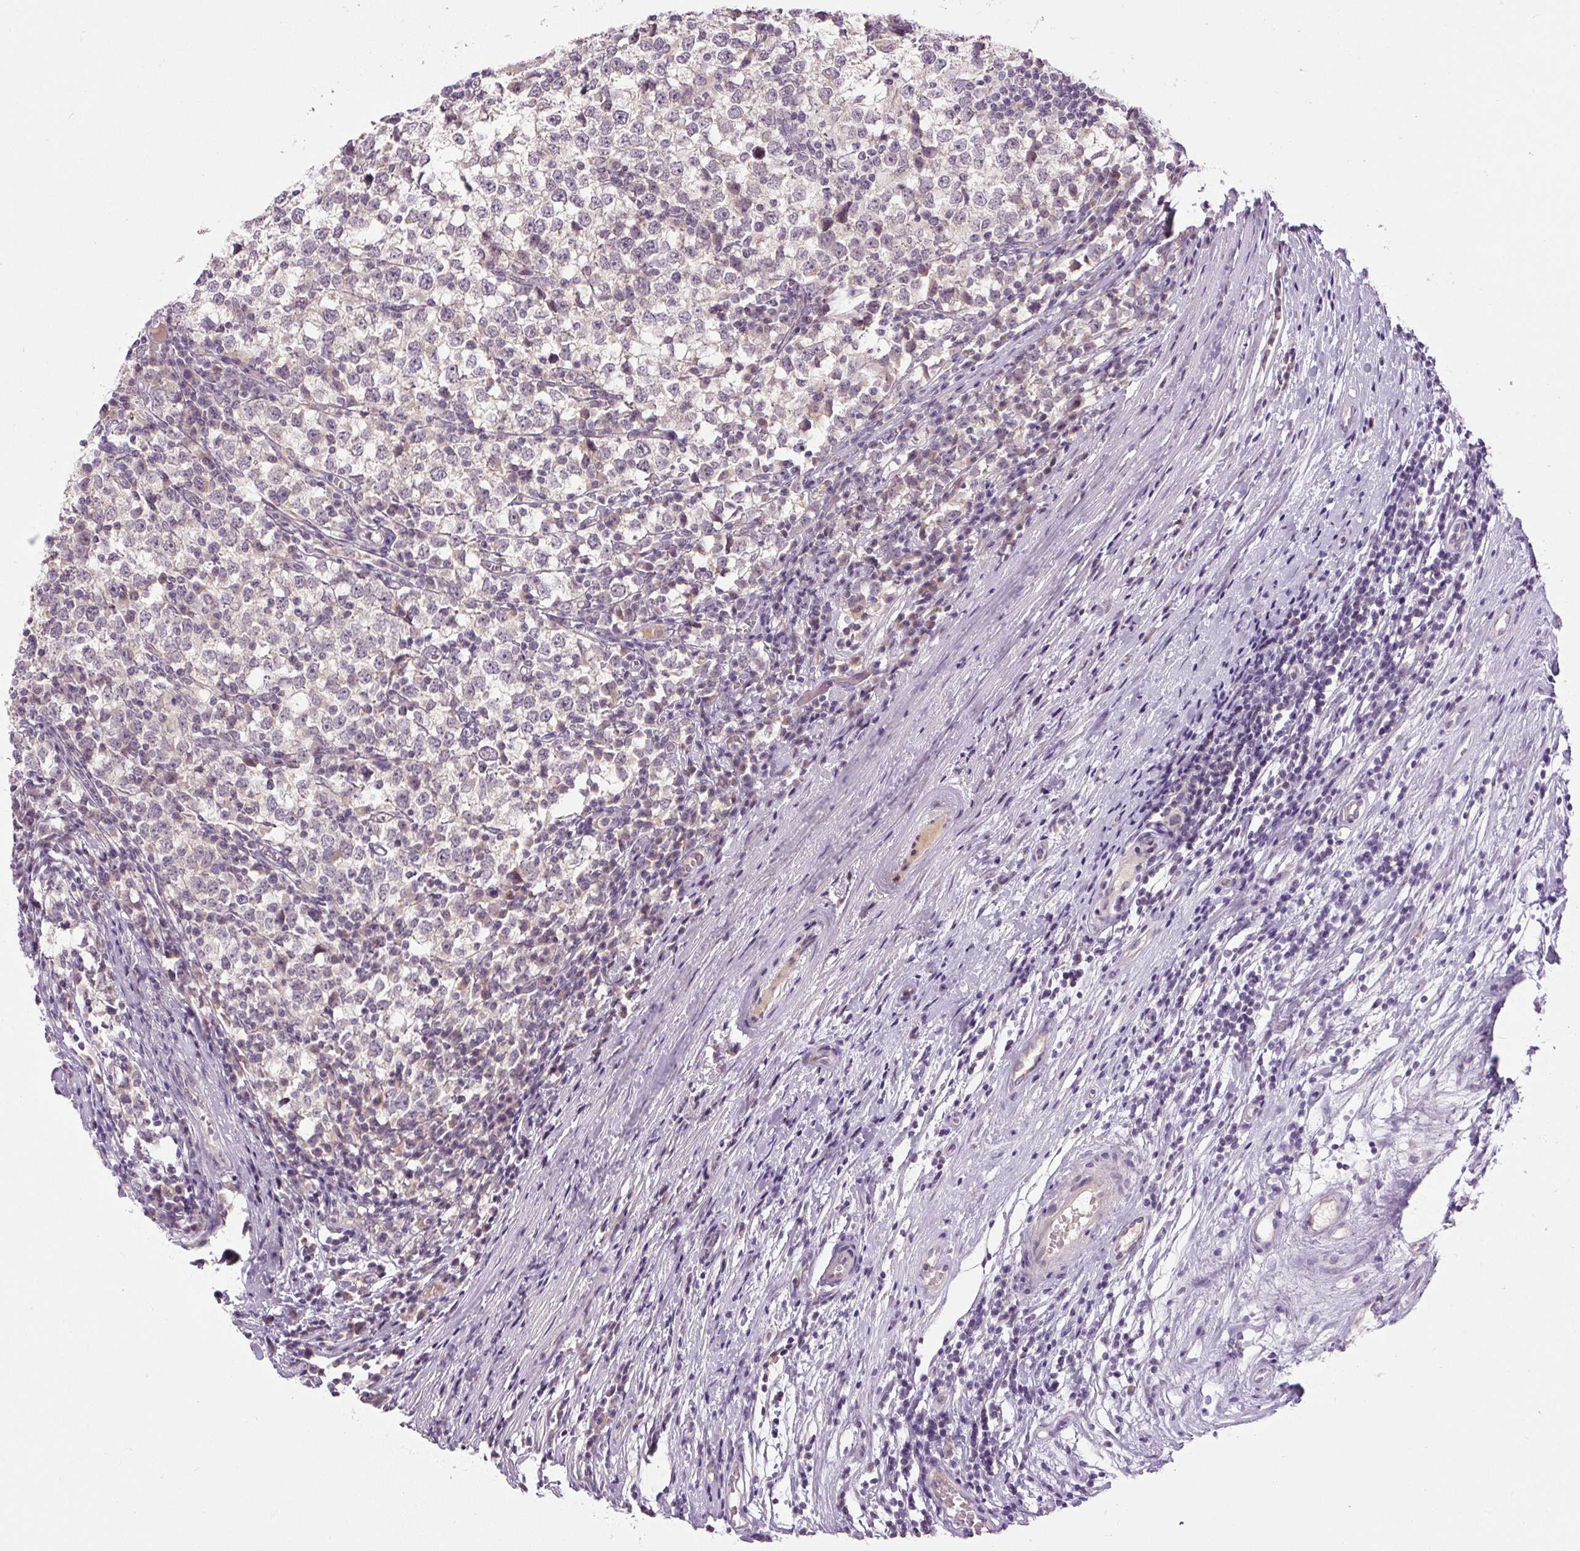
{"staining": {"intensity": "negative", "quantity": "none", "location": "none"}, "tissue": "testis cancer", "cell_type": "Tumor cells", "image_type": "cancer", "snomed": [{"axis": "morphology", "description": "Seminoma, NOS"}, {"axis": "topography", "description": "Testis"}], "caption": "Immunohistochemistry (IHC) micrograph of neoplastic tissue: human seminoma (testis) stained with DAB shows no significant protein expression in tumor cells.", "gene": "FABP7", "patient": {"sex": "male", "age": 65}}